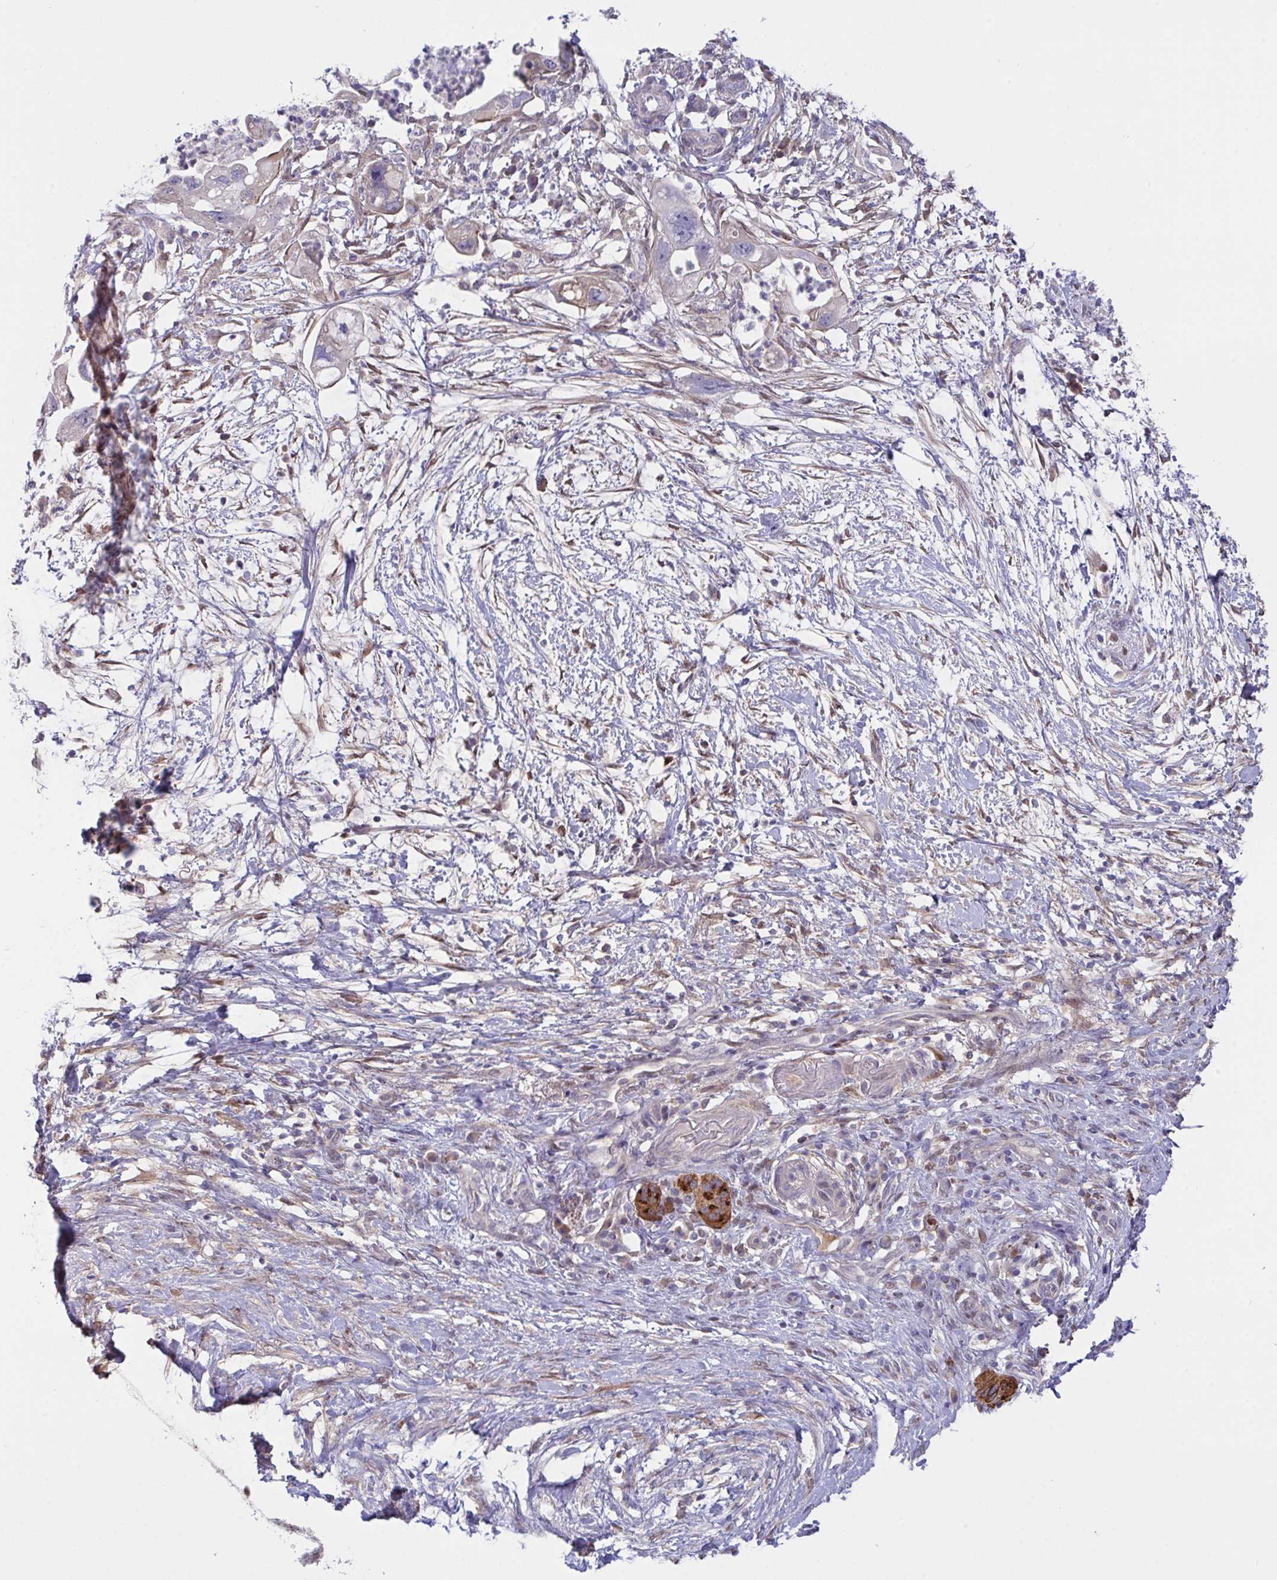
{"staining": {"intensity": "negative", "quantity": "none", "location": "none"}, "tissue": "pancreatic cancer", "cell_type": "Tumor cells", "image_type": "cancer", "snomed": [{"axis": "morphology", "description": "Adenocarcinoma, NOS"}, {"axis": "topography", "description": "Pancreas"}], "caption": "High magnification brightfield microscopy of pancreatic cancer (adenocarcinoma) stained with DAB (3,3'-diaminobenzidine) (brown) and counterstained with hematoxylin (blue): tumor cells show no significant expression. (Stains: DAB immunohistochemistry with hematoxylin counter stain, Microscopy: brightfield microscopy at high magnification).", "gene": "L3HYPDH", "patient": {"sex": "female", "age": 72}}